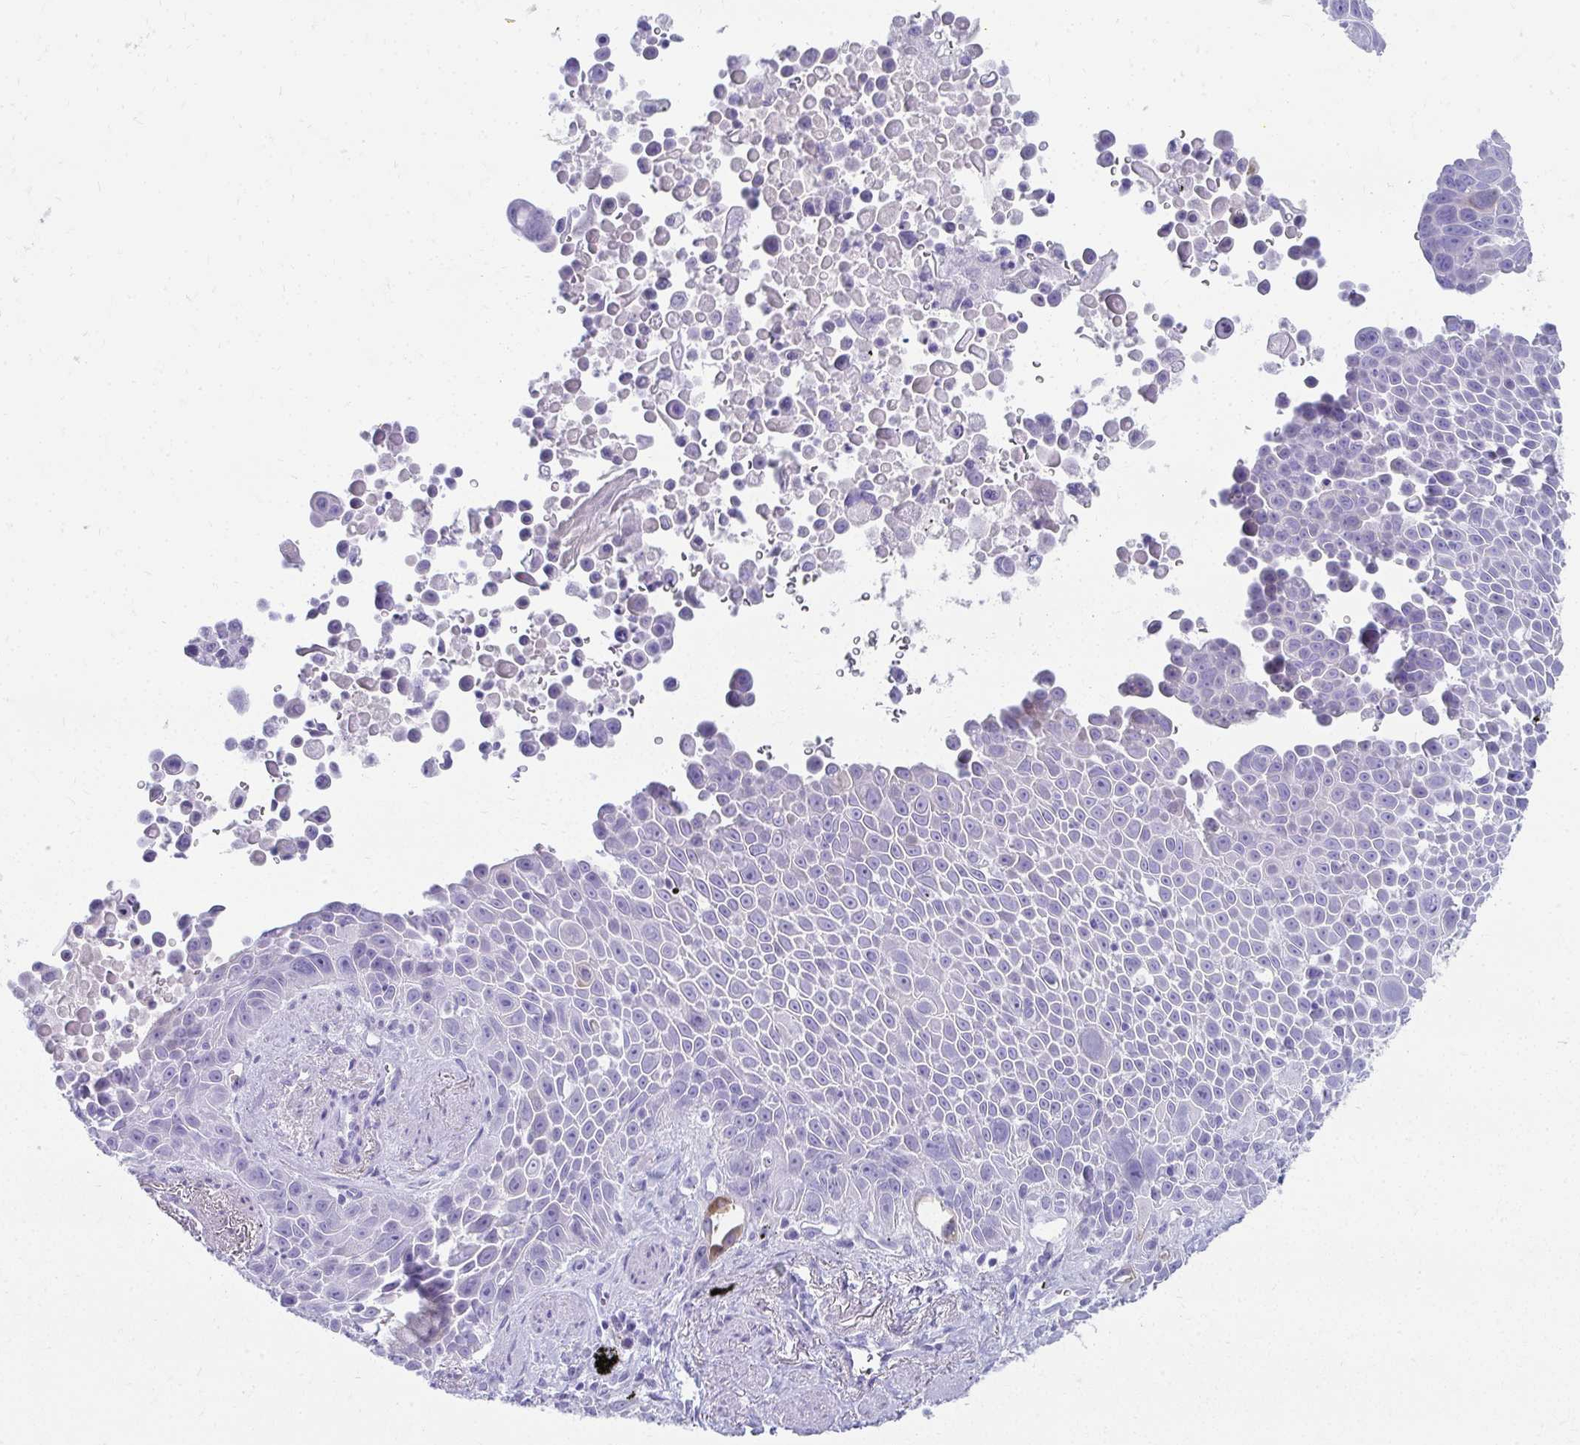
{"staining": {"intensity": "negative", "quantity": "none", "location": "none"}, "tissue": "lung cancer", "cell_type": "Tumor cells", "image_type": "cancer", "snomed": [{"axis": "morphology", "description": "Squamous cell carcinoma, NOS"}, {"axis": "morphology", "description": "Squamous cell carcinoma, metastatic, NOS"}, {"axis": "topography", "description": "Lymph node"}, {"axis": "topography", "description": "Lung"}], "caption": "The histopathology image displays no significant staining in tumor cells of metastatic squamous cell carcinoma (lung).", "gene": "SEC14L3", "patient": {"sex": "female", "age": 62}}